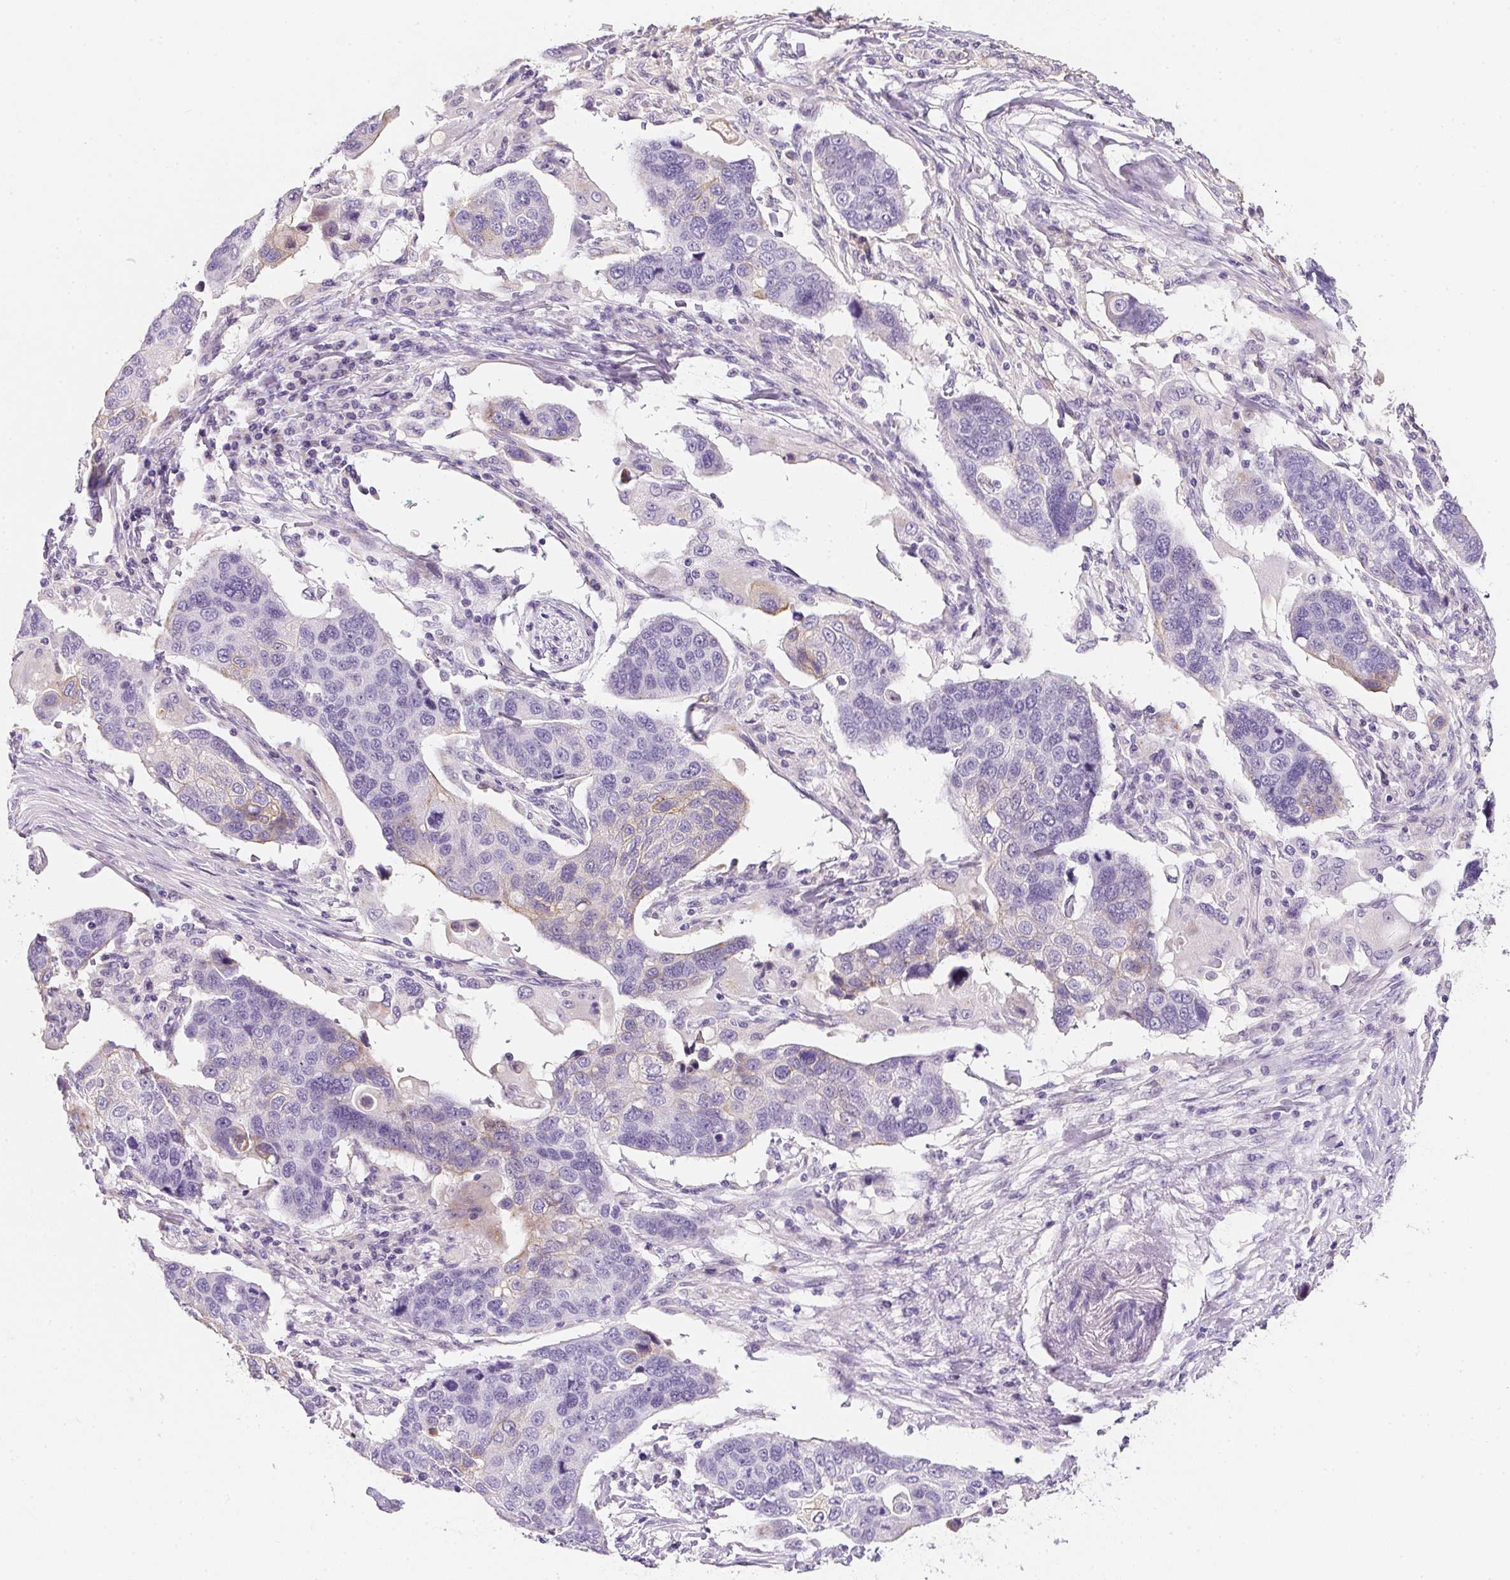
{"staining": {"intensity": "negative", "quantity": "none", "location": "none"}, "tissue": "lung cancer", "cell_type": "Tumor cells", "image_type": "cancer", "snomed": [{"axis": "morphology", "description": "Squamous cell carcinoma, NOS"}, {"axis": "topography", "description": "Lymph node"}, {"axis": "topography", "description": "Lung"}], "caption": "Human lung squamous cell carcinoma stained for a protein using immunohistochemistry (IHC) reveals no positivity in tumor cells.", "gene": "AQP5", "patient": {"sex": "male", "age": 61}}